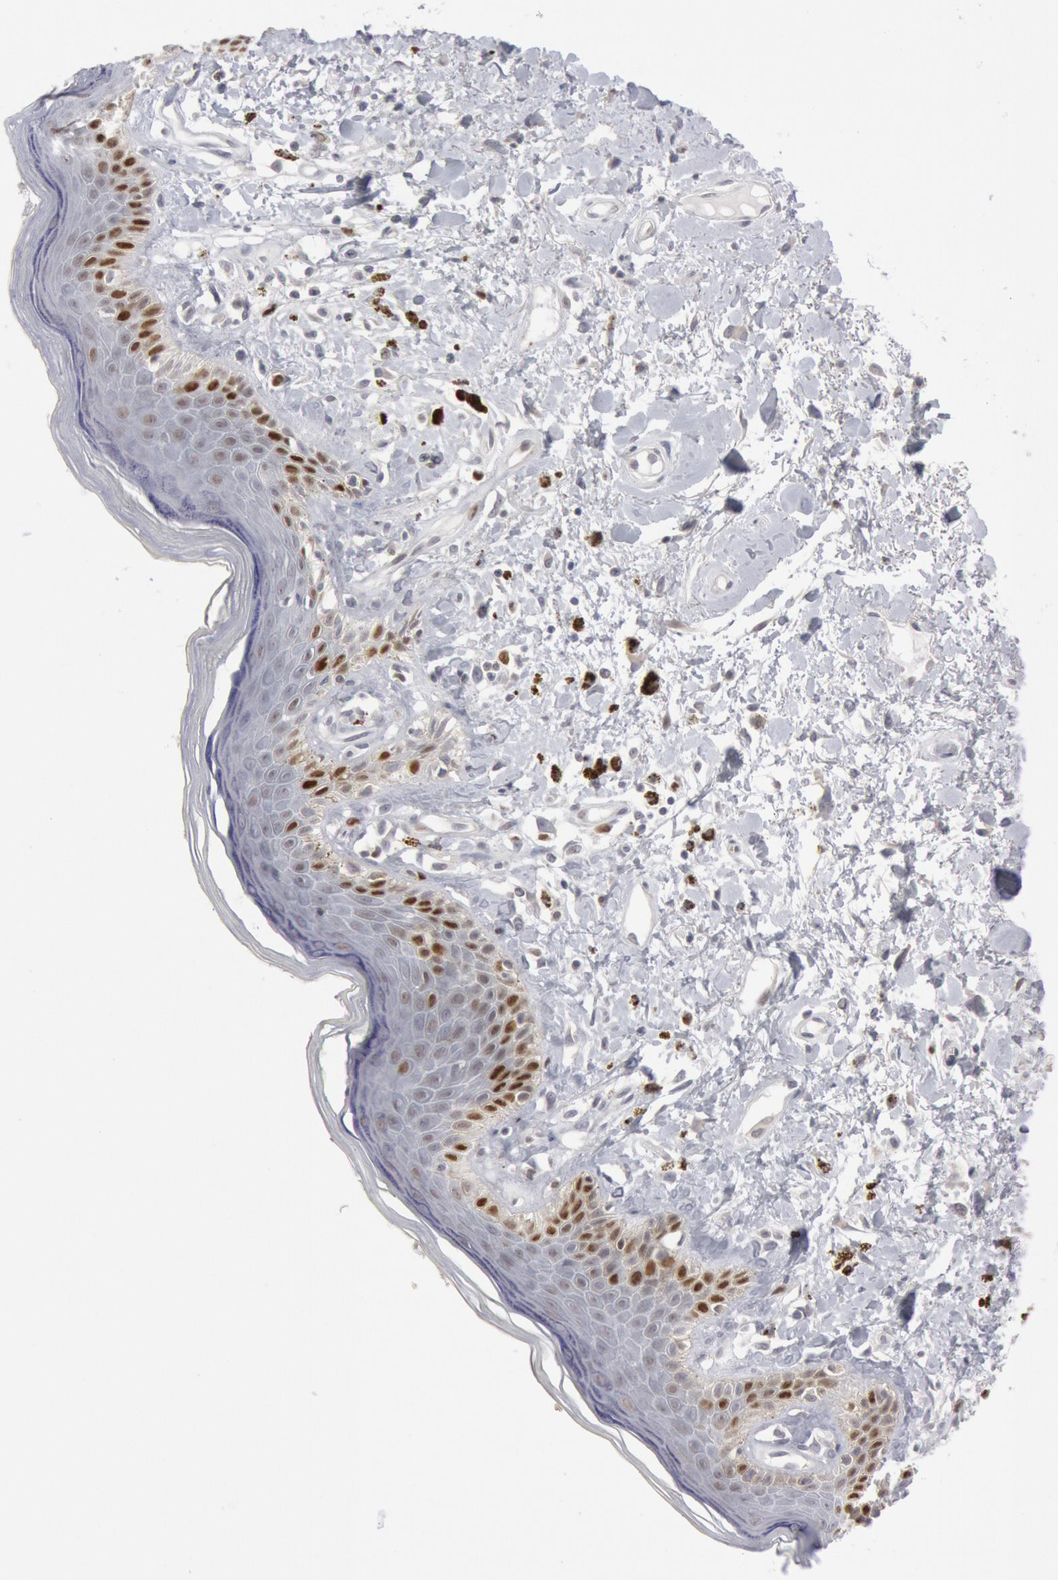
{"staining": {"intensity": "strong", "quantity": "25%-75%", "location": "nuclear"}, "tissue": "skin", "cell_type": "Epidermal cells", "image_type": "normal", "snomed": [{"axis": "morphology", "description": "Normal tissue, NOS"}, {"axis": "topography", "description": "Anal"}], "caption": "DAB immunohistochemical staining of unremarkable skin shows strong nuclear protein staining in approximately 25%-75% of epidermal cells.", "gene": "WDHD1", "patient": {"sex": "female", "age": 78}}